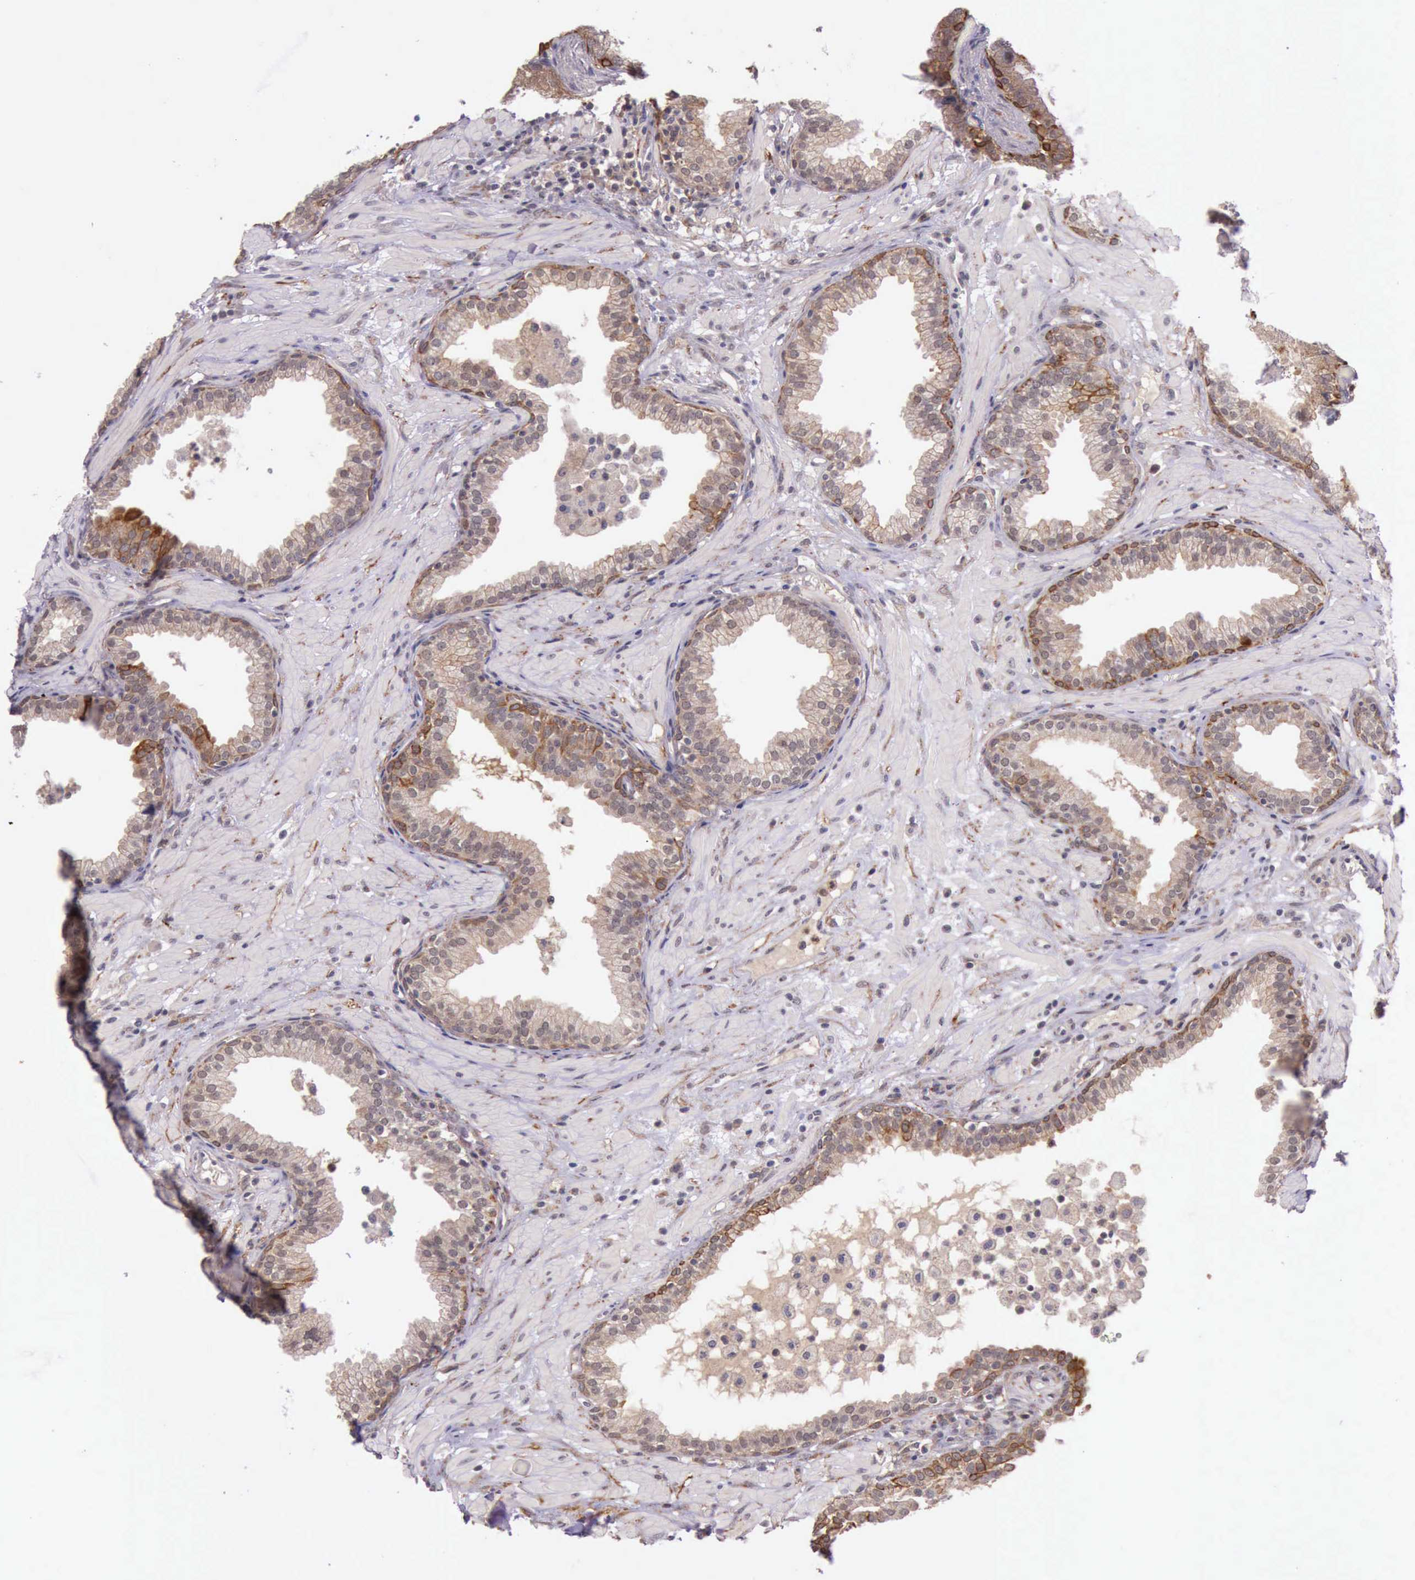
{"staining": {"intensity": "moderate", "quantity": ">75%", "location": "cytoplasmic/membranous"}, "tissue": "prostate", "cell_type": "Glandular cells", "image_type": "normal", "snomed": [{"axis": "morphology", "description": "Normal tissue, NOS"}, {"axis": "topography", "description": "Prostate"}], "caption": "About >75% of glandular cells in normal prostate display moderate cytoplasmic/membranous protein positivity as visualized by brown immunohistochemical staining.", "gene": "PRICKLE3", "patient": {"sex": "male", "age": 64}}